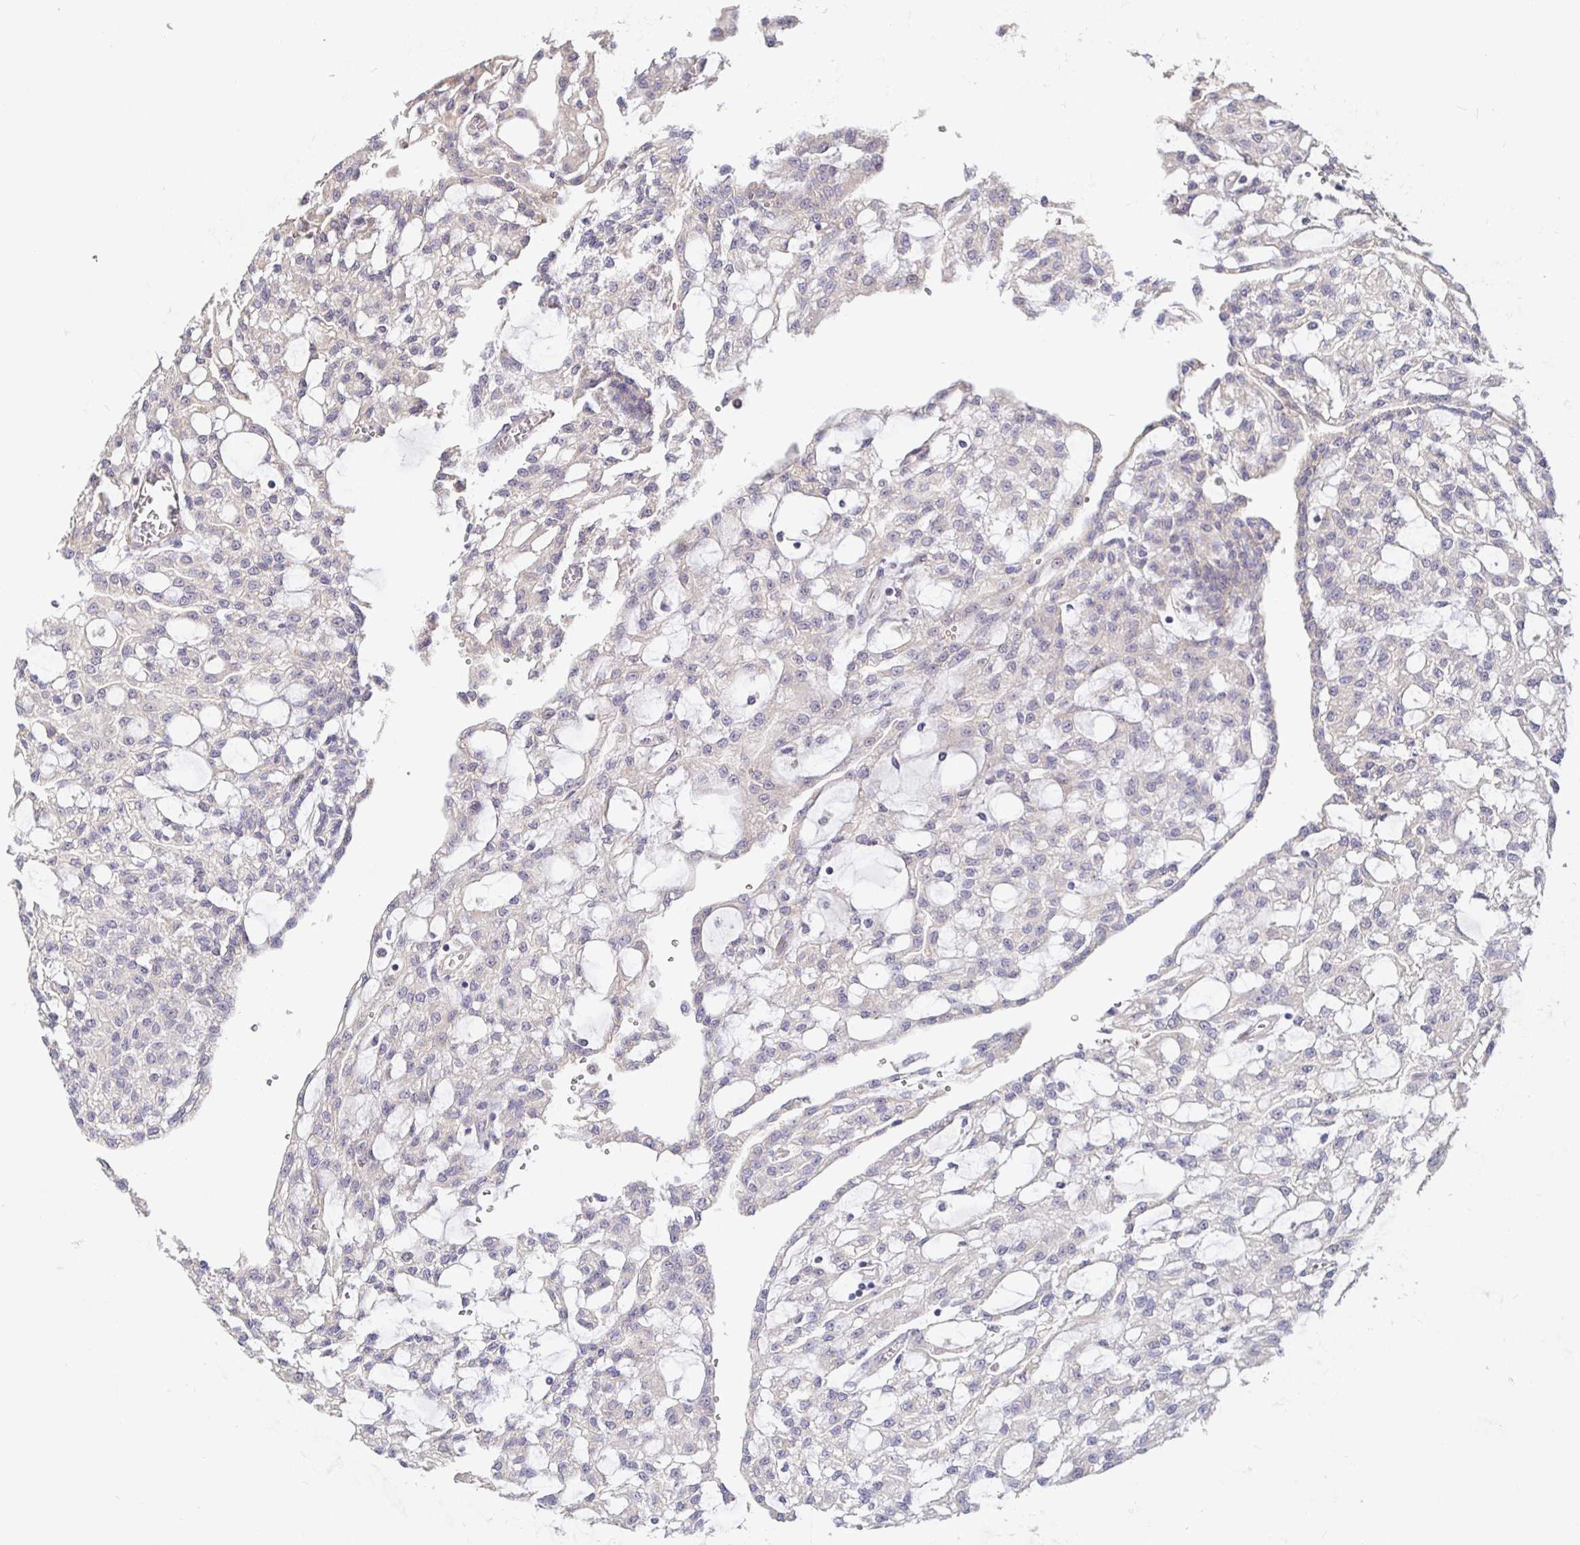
{"staining": {"intensity": "negative", "quantity": "none", "location": "none"}, "tissue": "renal cancer", "cell_type": "Tumor cells", "image_type": "cancer", "snomed": [{"axis": "morphology", "description": "Adenocarcinoma, NOS"}, {"axis": "topography", "description": "Kidney"}], "caption": "The micrograph exhibits no significant staining in tumor cells of renal adenocarcinoma.", "gene": "ZDHHC11", "patient": {"sex": "male", "age": 63}}